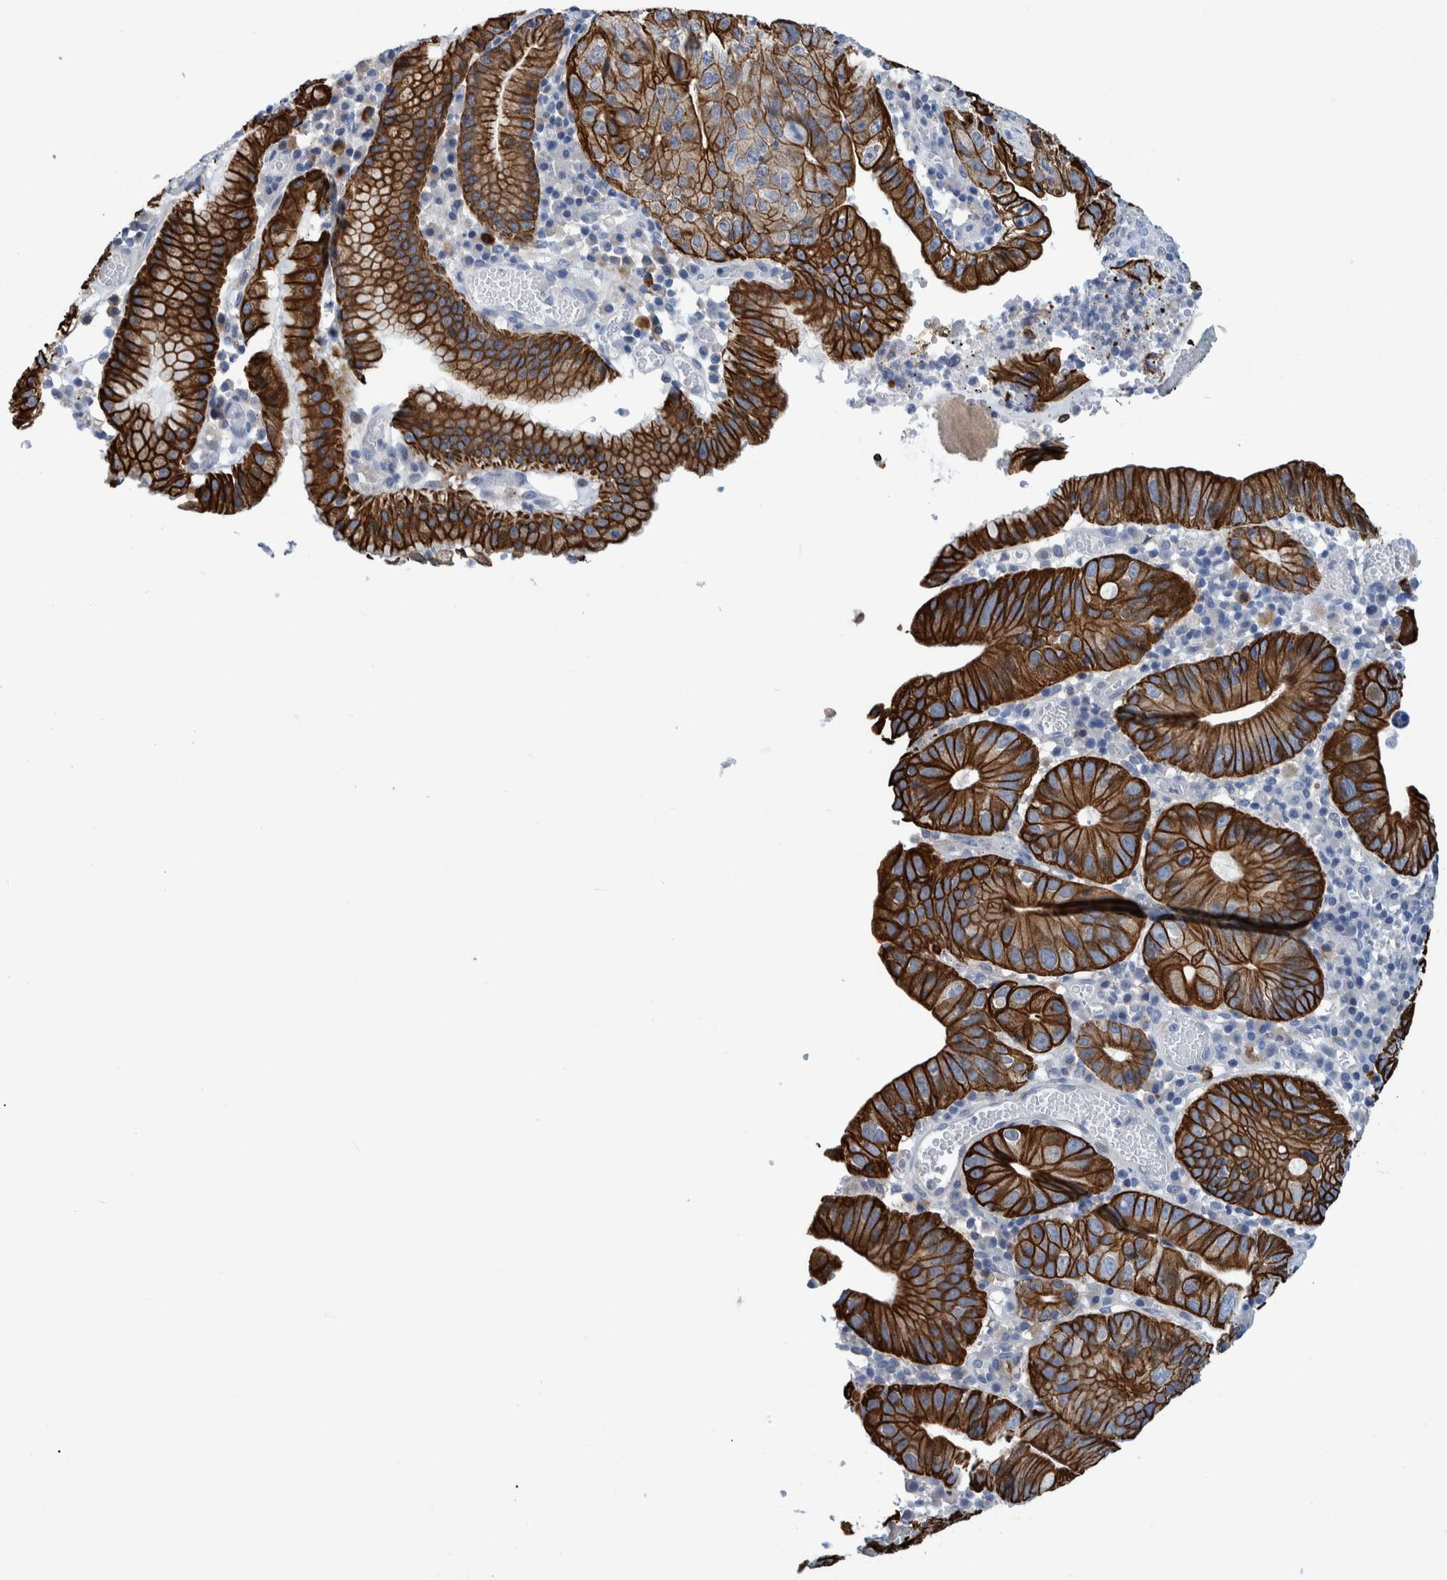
{"staining": {"intensity": "strong", "quantity": ">75%", "location": "cytoplasmic/membranous"}, "tissue": "stomach cancer", "cell_type": "Tumor cells", "image_type": "cancer", "snomed": [{"axis": "morphology", "description": "Adenocarcinoma, NOS"}, {"axis": "topography", "description": "Stomach"}], "caption": "Immunohistochemical staining of stomach cancer (adenocarcinoma) displays strong cytoplasmic/membranous protein positivity in approximately >75% of tumor cells.", "gene": "MKS1", "patient": {"sex": "male", "age": 59}}